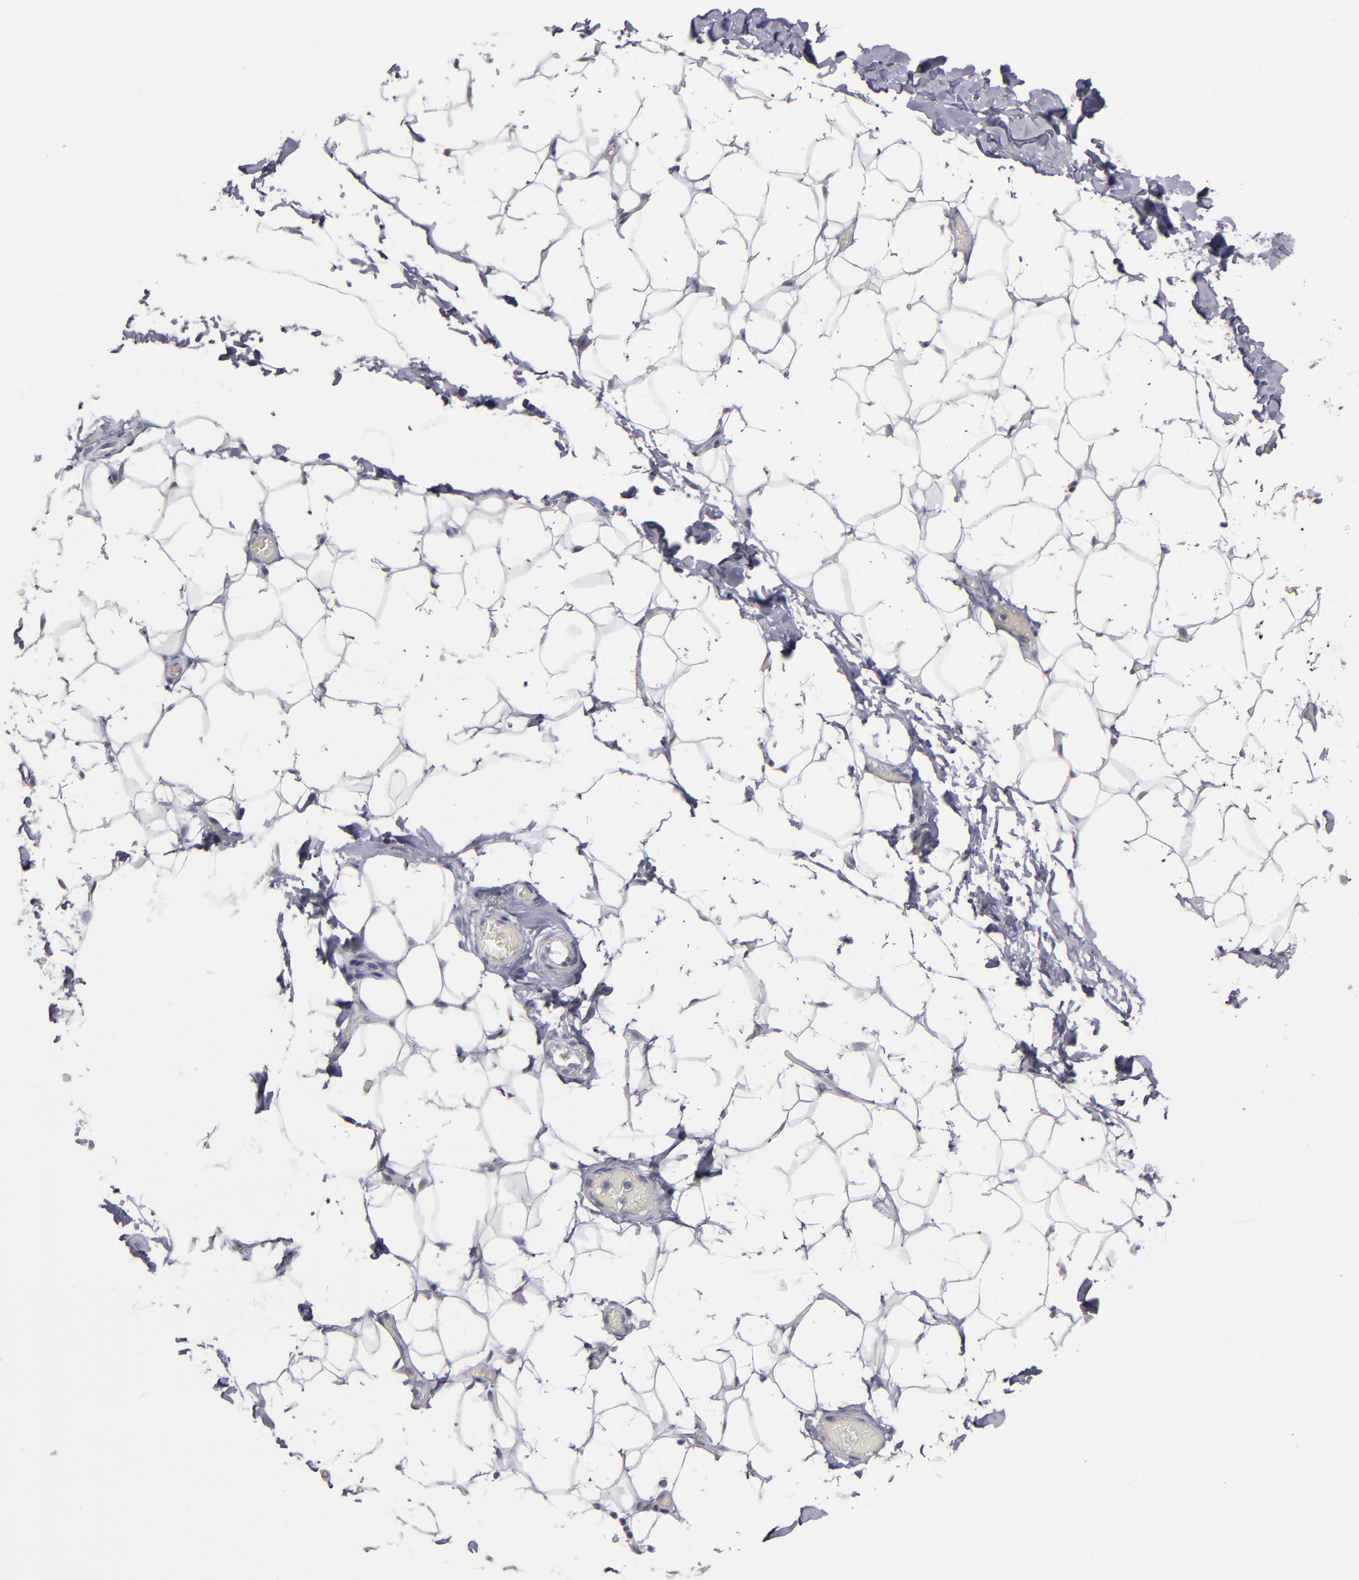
{"staining": {"intensity": "negative", "quantity": "none", "location": "none"}, "tissue": "adipose tissue", "cell_type": "Adipocytes", "image_type": "normal", "snomed": [{"axis": "morphology", "description": "Normal tissue, NOS"}, {"axis": "topography", "description": "Soft tissue"}], "caption": "Immunohistochemical staining of normal adipose tissue reveals no significant positivity in adipocytes.", "gene": "OTUB2", "patient": {"sex": "male", "age": 26}}